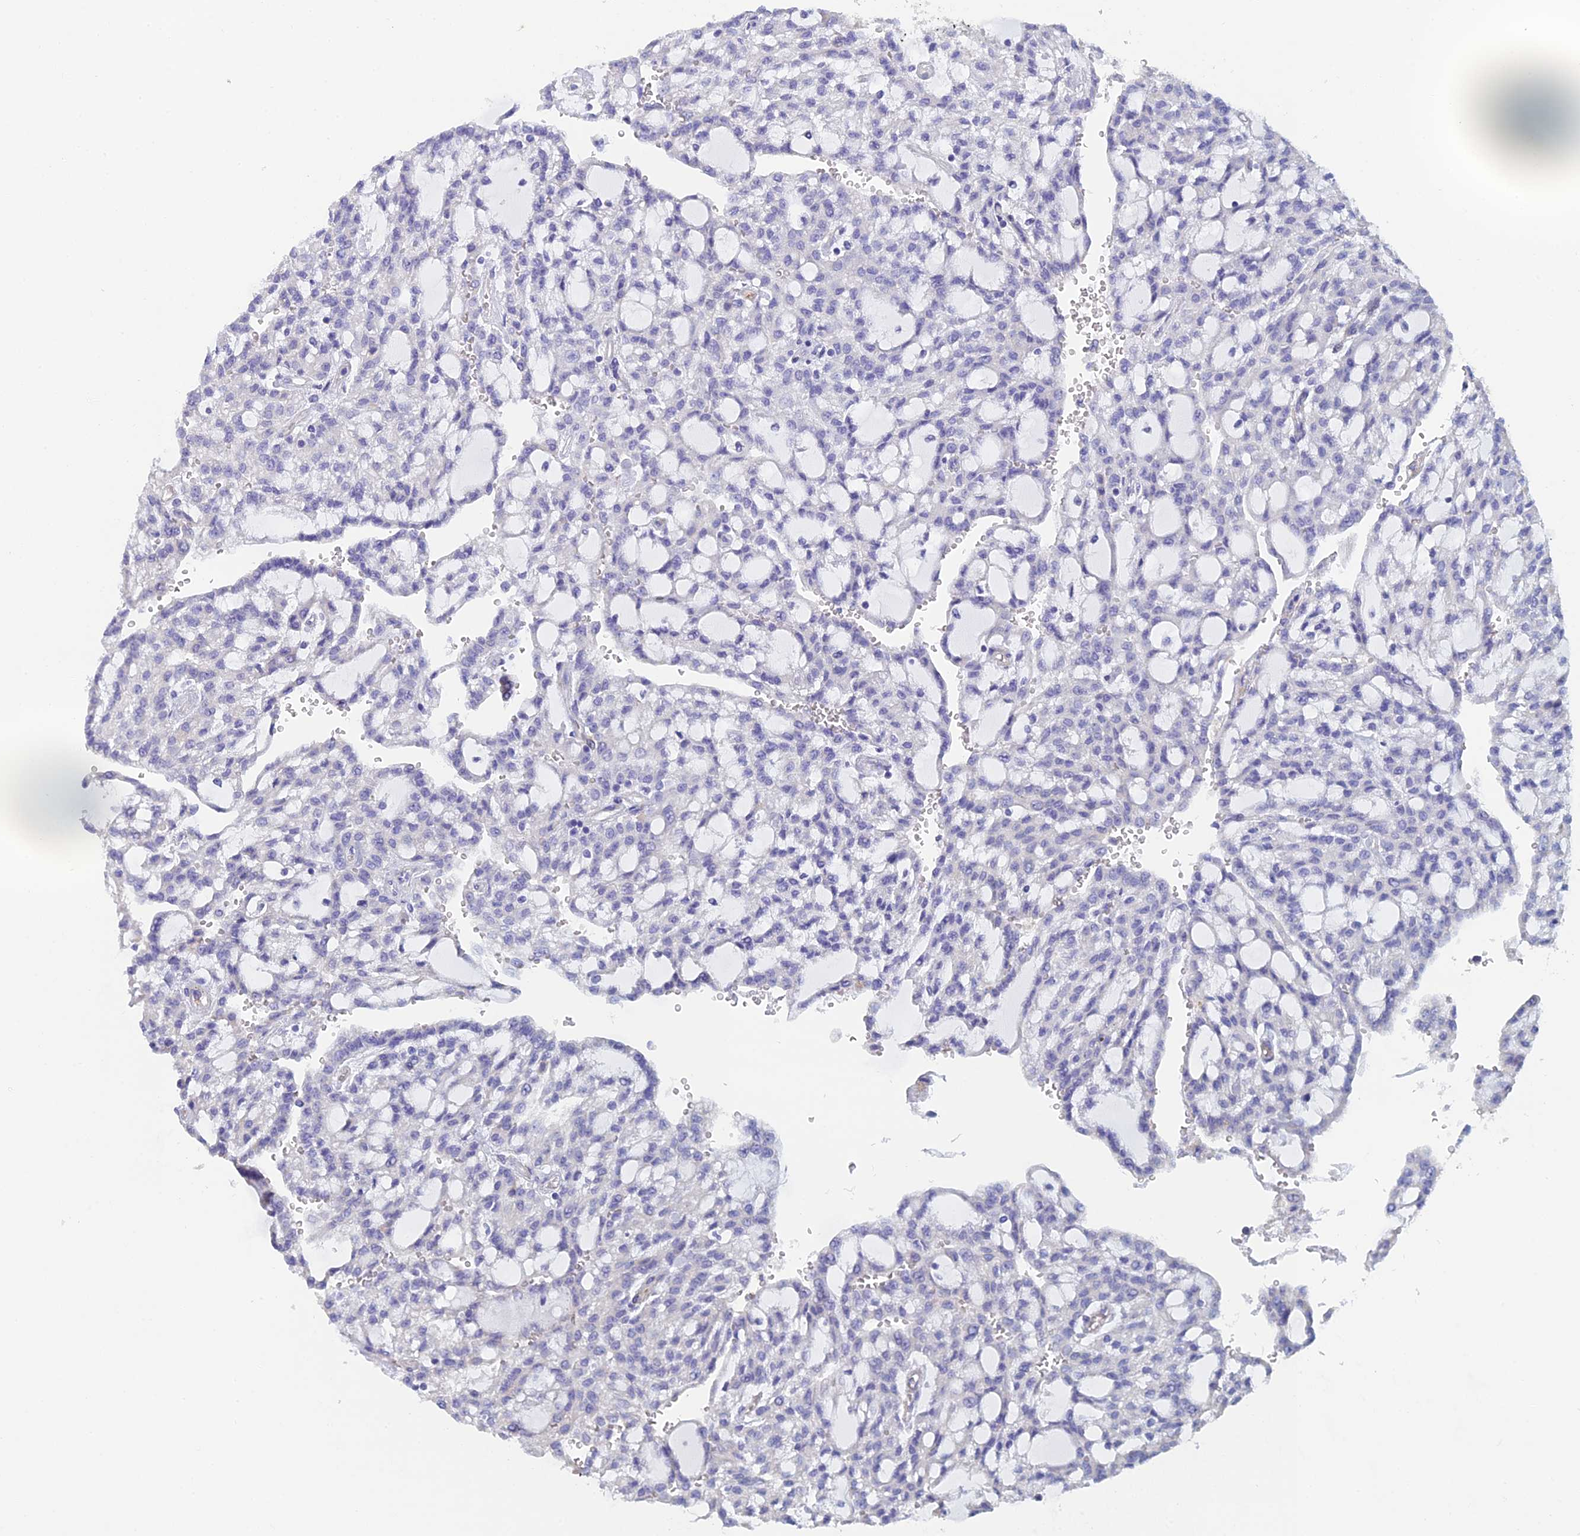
{"staining": {"intensity": "negative", "quantity": "none", "location": "none"}, "tissue": "renal cancer", "cell_type": "Tumor cells", "image_type": "cancer", "snomed": [{"axis": "morphology", "description": "Adenocarcinoma, NOS"}, {"axis": "topography", "description": "Kidney"}], "caption": "Human renal cancer stained for a protein using immunohistochemistry demonstrates no positivity in tumor cells.", "gene": "PCDHA5", "patient": {"sex": "male", "age": 63}}